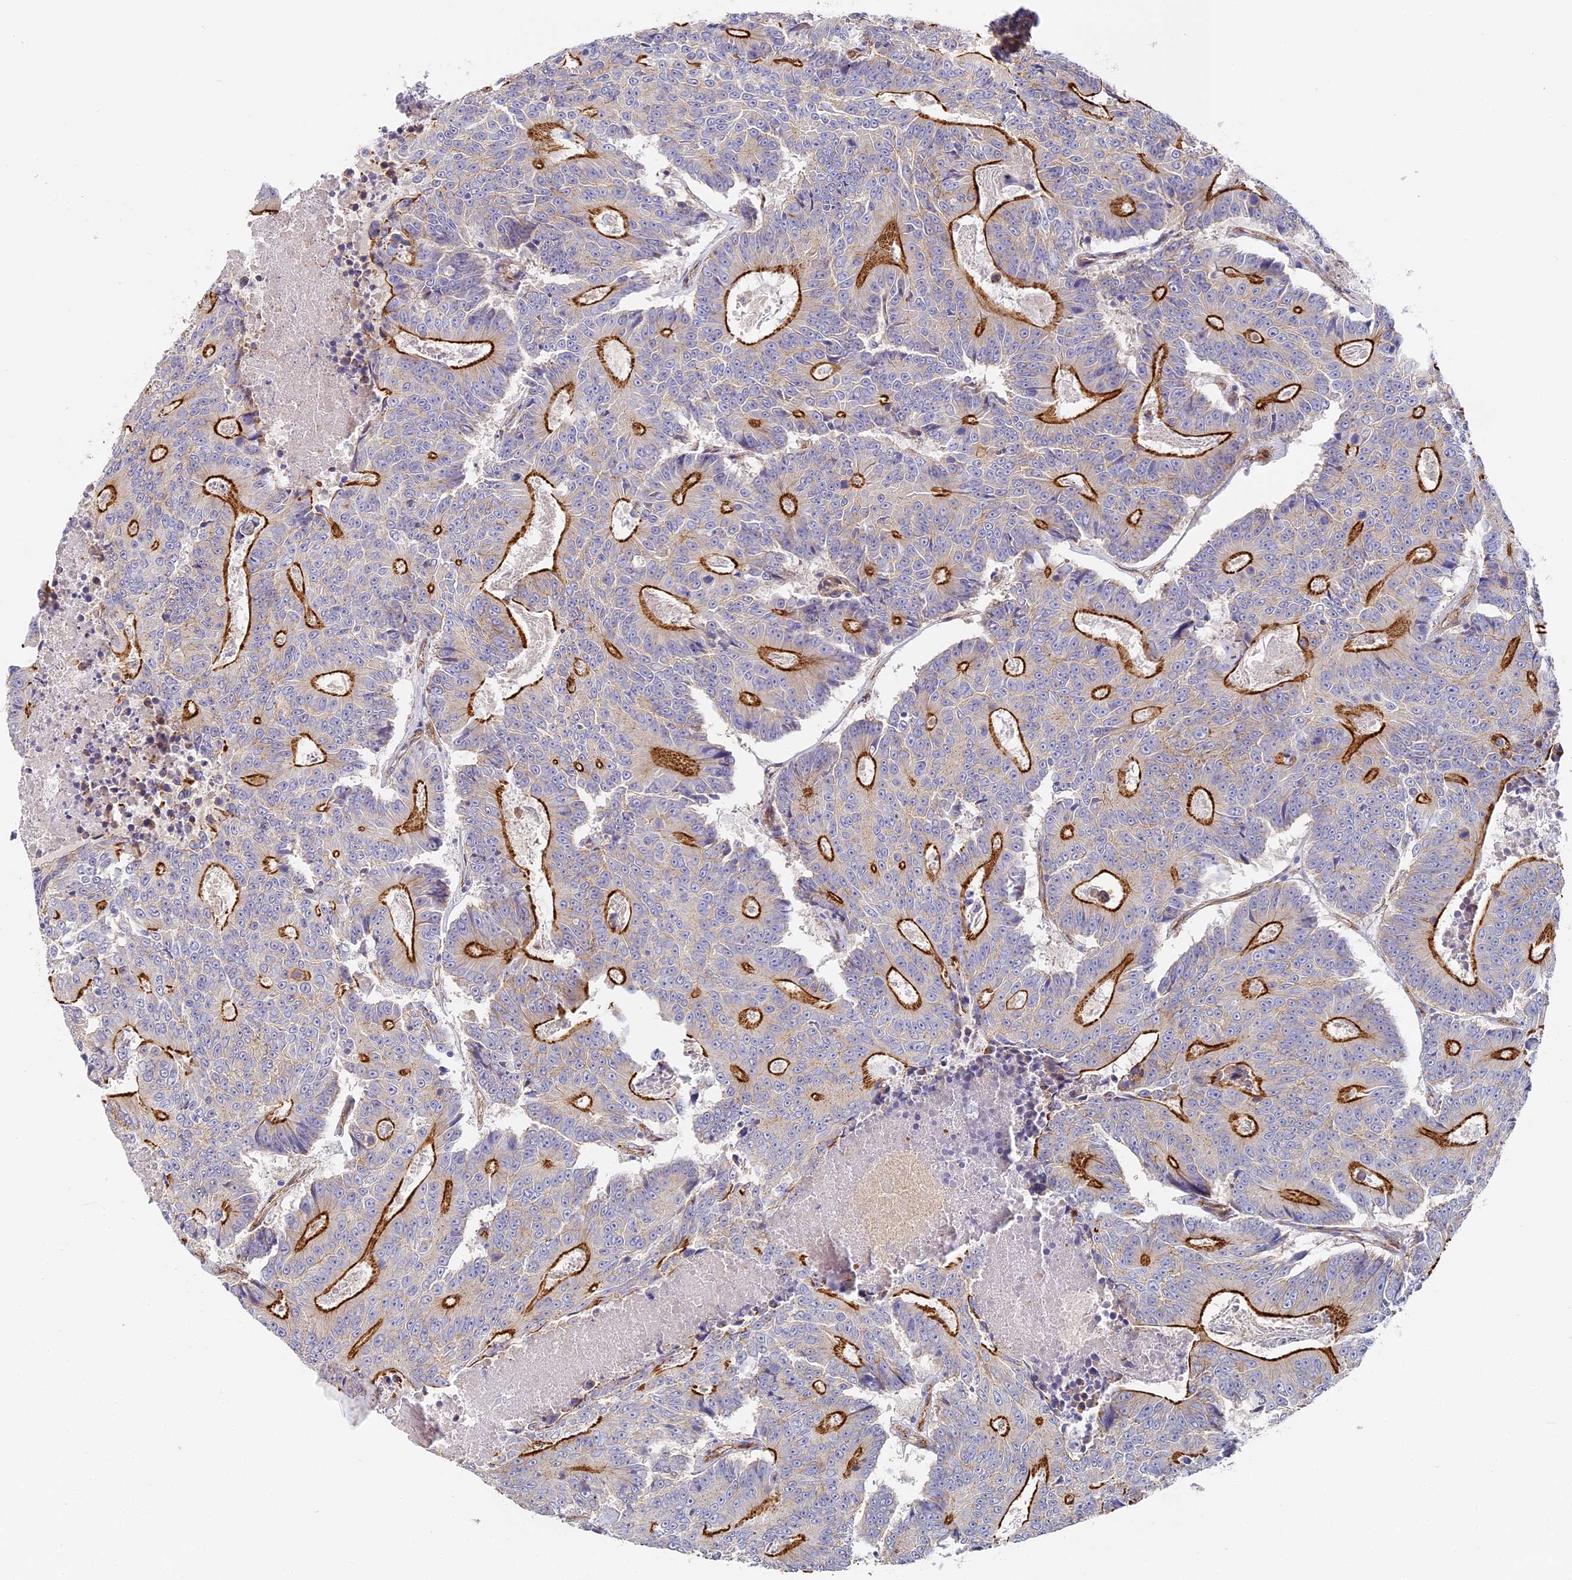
{"staining": {"intensity": "strong", "quantity": "25%-75%", "location": "cytoplasmic/membranous"}, "tissue": "colorectal cancer", "cell_type": "Tumor cells", "image_type": "cancer", "snomed": [{"axis": "morphology", "description": "Adenocarcinoma, NOS"}, {"axis": "topography", "description": "Colon"}], "caption": "An IHC photomicrograph of tumor tissue is shown. Protein staining in brown shows strong cytoplasmic/membranous positivity in colorectal adenocarcinoma within tumor cells.", "gene": "CCDC30", "patient": {"sex": "male", "age": 83}}